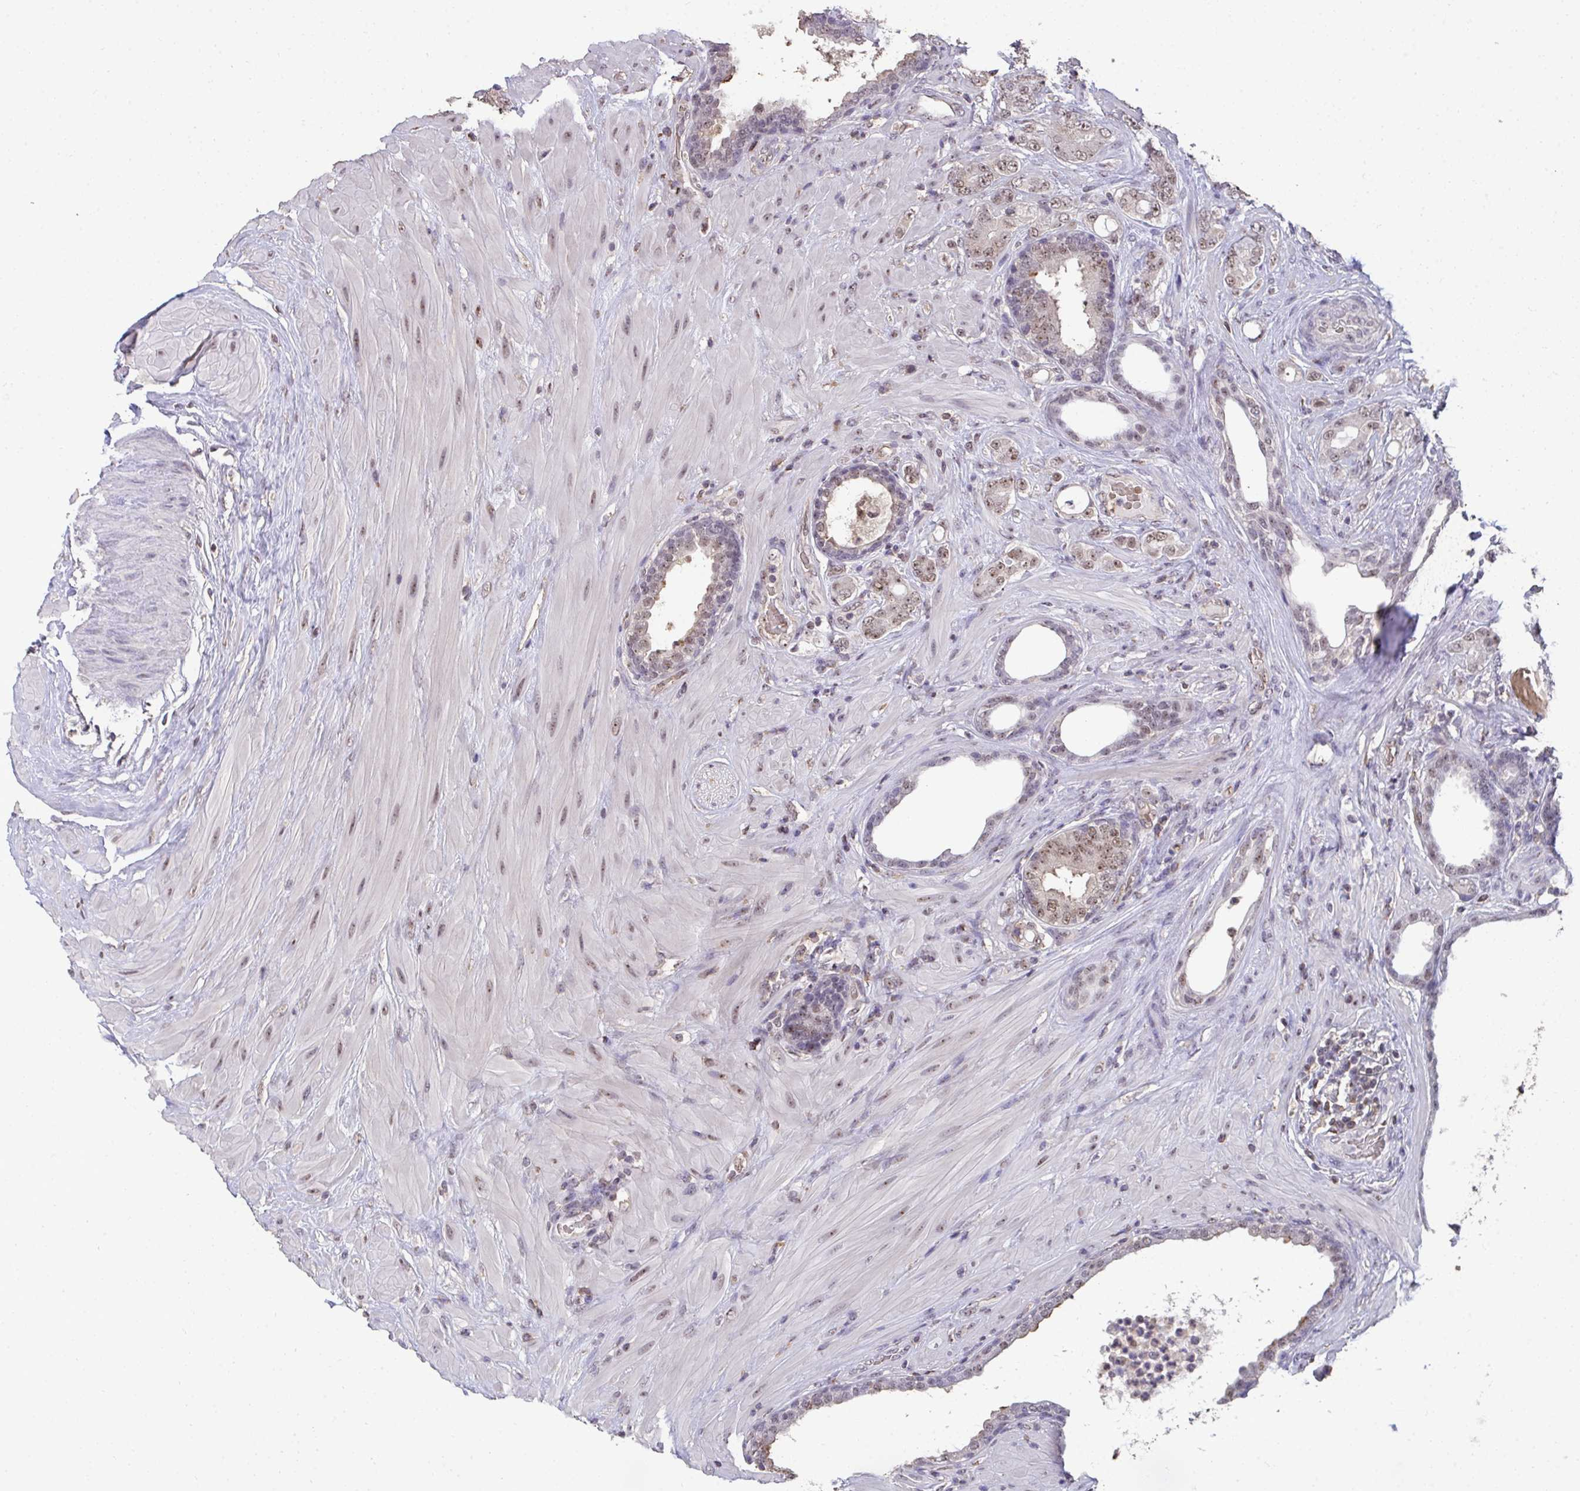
{"staining": {"intensity": "weak", "quantity": ">75%", "location": "nuclear"}, "tissue": "prostate cancer", "cell_type": "Tumor cells", "image_type": "cancer", "snomed": [{"axis": "morphology", "description": "Adenocarcinoma, High grade"}, {"axis": "topography", "description": "Prostate"}], "caption": "About >75% of tumor cells in prostate cancer reveal weak nuclear protein positivity as visualized by brown immunohistochemical staining.", "gene": "SENP3", "patient": {"sex": "male", "age": 62}}